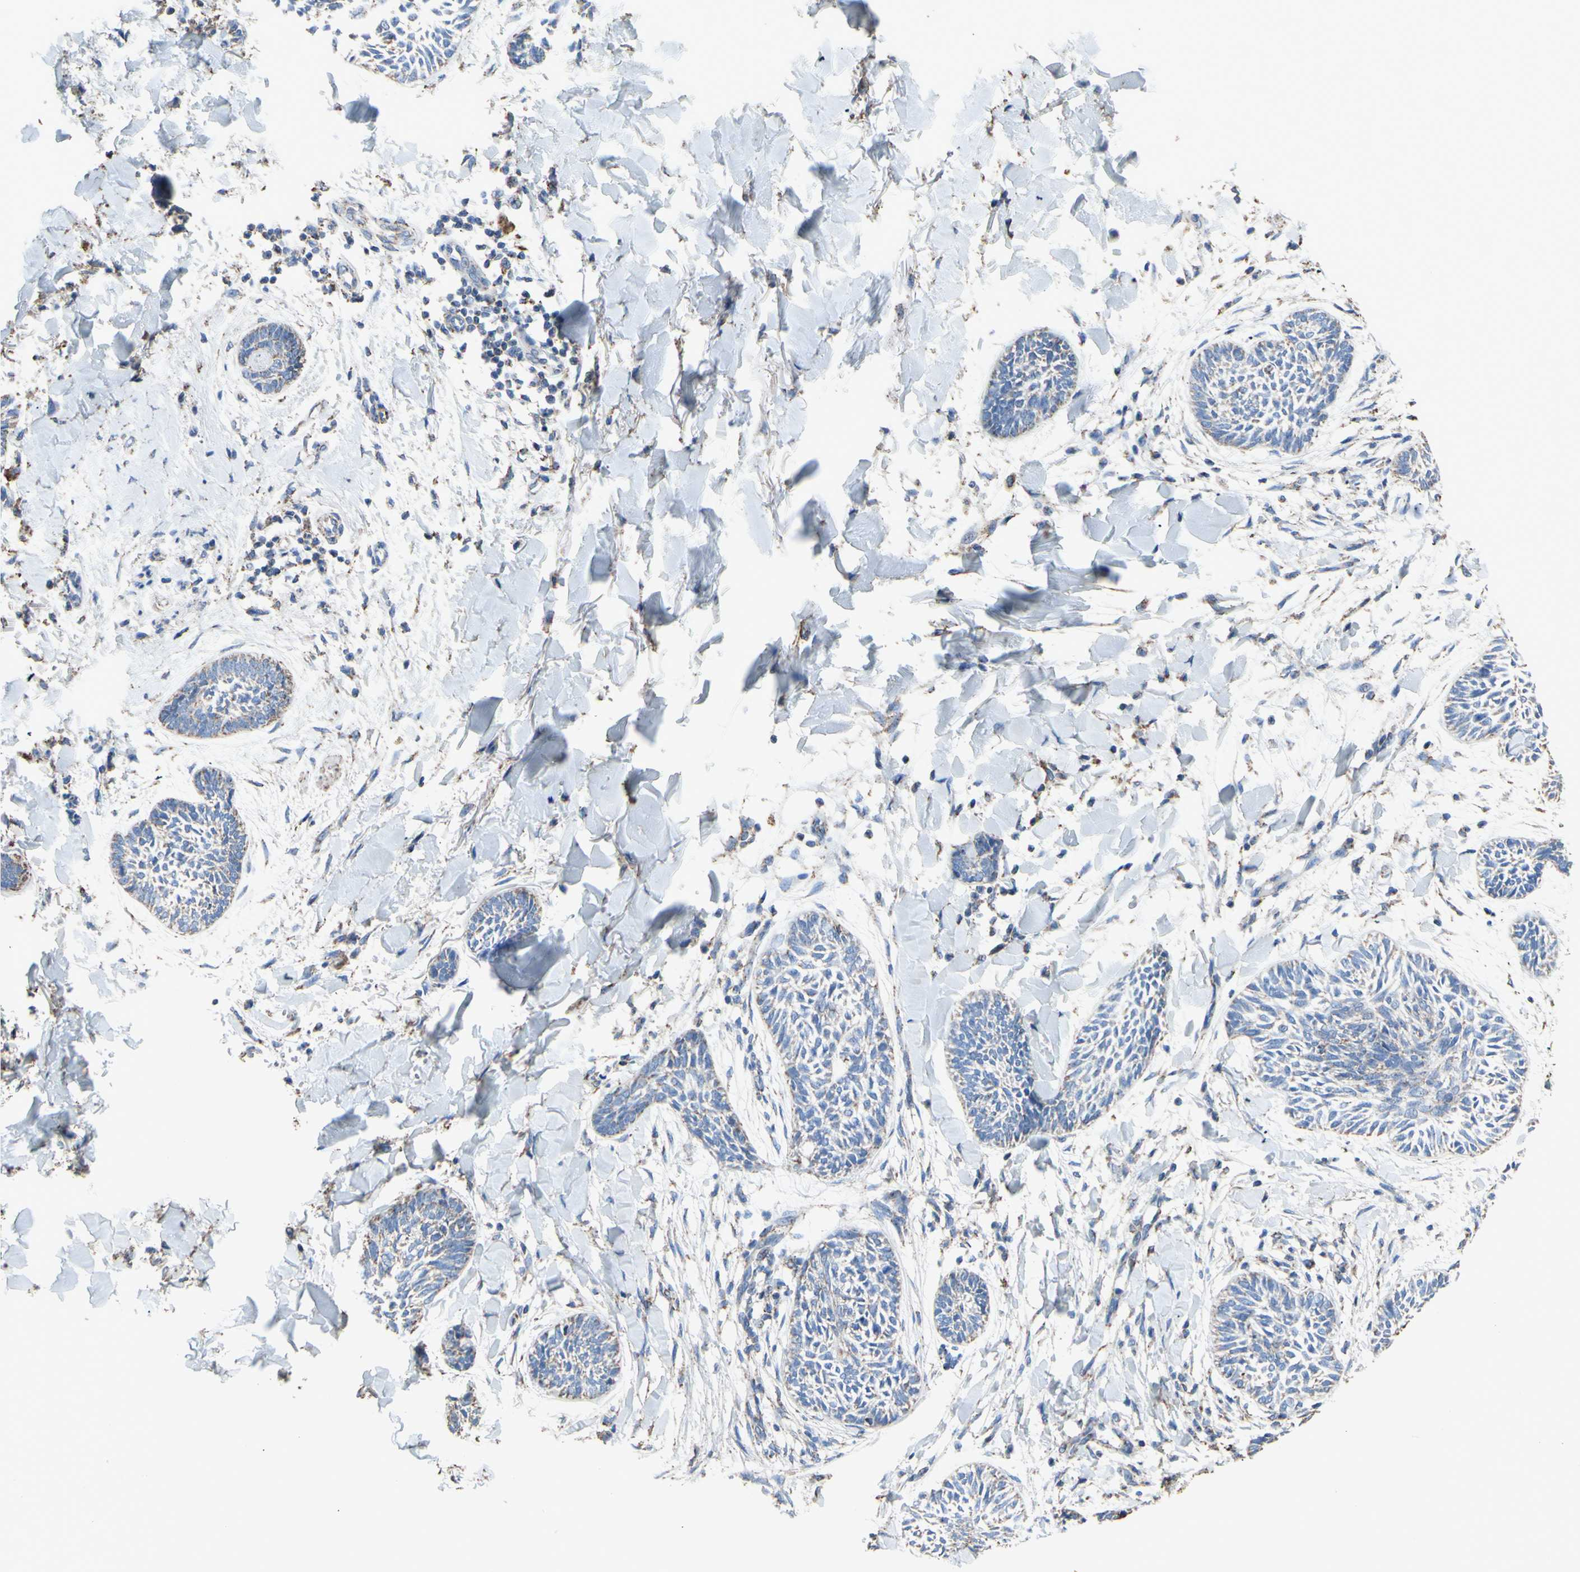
{"staining": {"intensity": "weak", "quantity": "<25%", "location": "cytoplasmic/membranous"}, "tissue": "skin cancer", "cell_type": "Tumor cells", "image_type": "cancer", "snomed": [{"axis": "morphology", "description": "Papilloma, NOS"}, {"axis": "morphology", "description": "Basal cell carcinoma"}, {"axis": "topography", "description": "Skin"}], "caption": "DAB (3,3'-diaminobenzidine) immunohistochemical staining of skin cancer (basal cell carcinoma) reveals no significant expression in tumor cells.", "gene": "CMKLR2", "patient": {"sex": "male", "age": 87}}